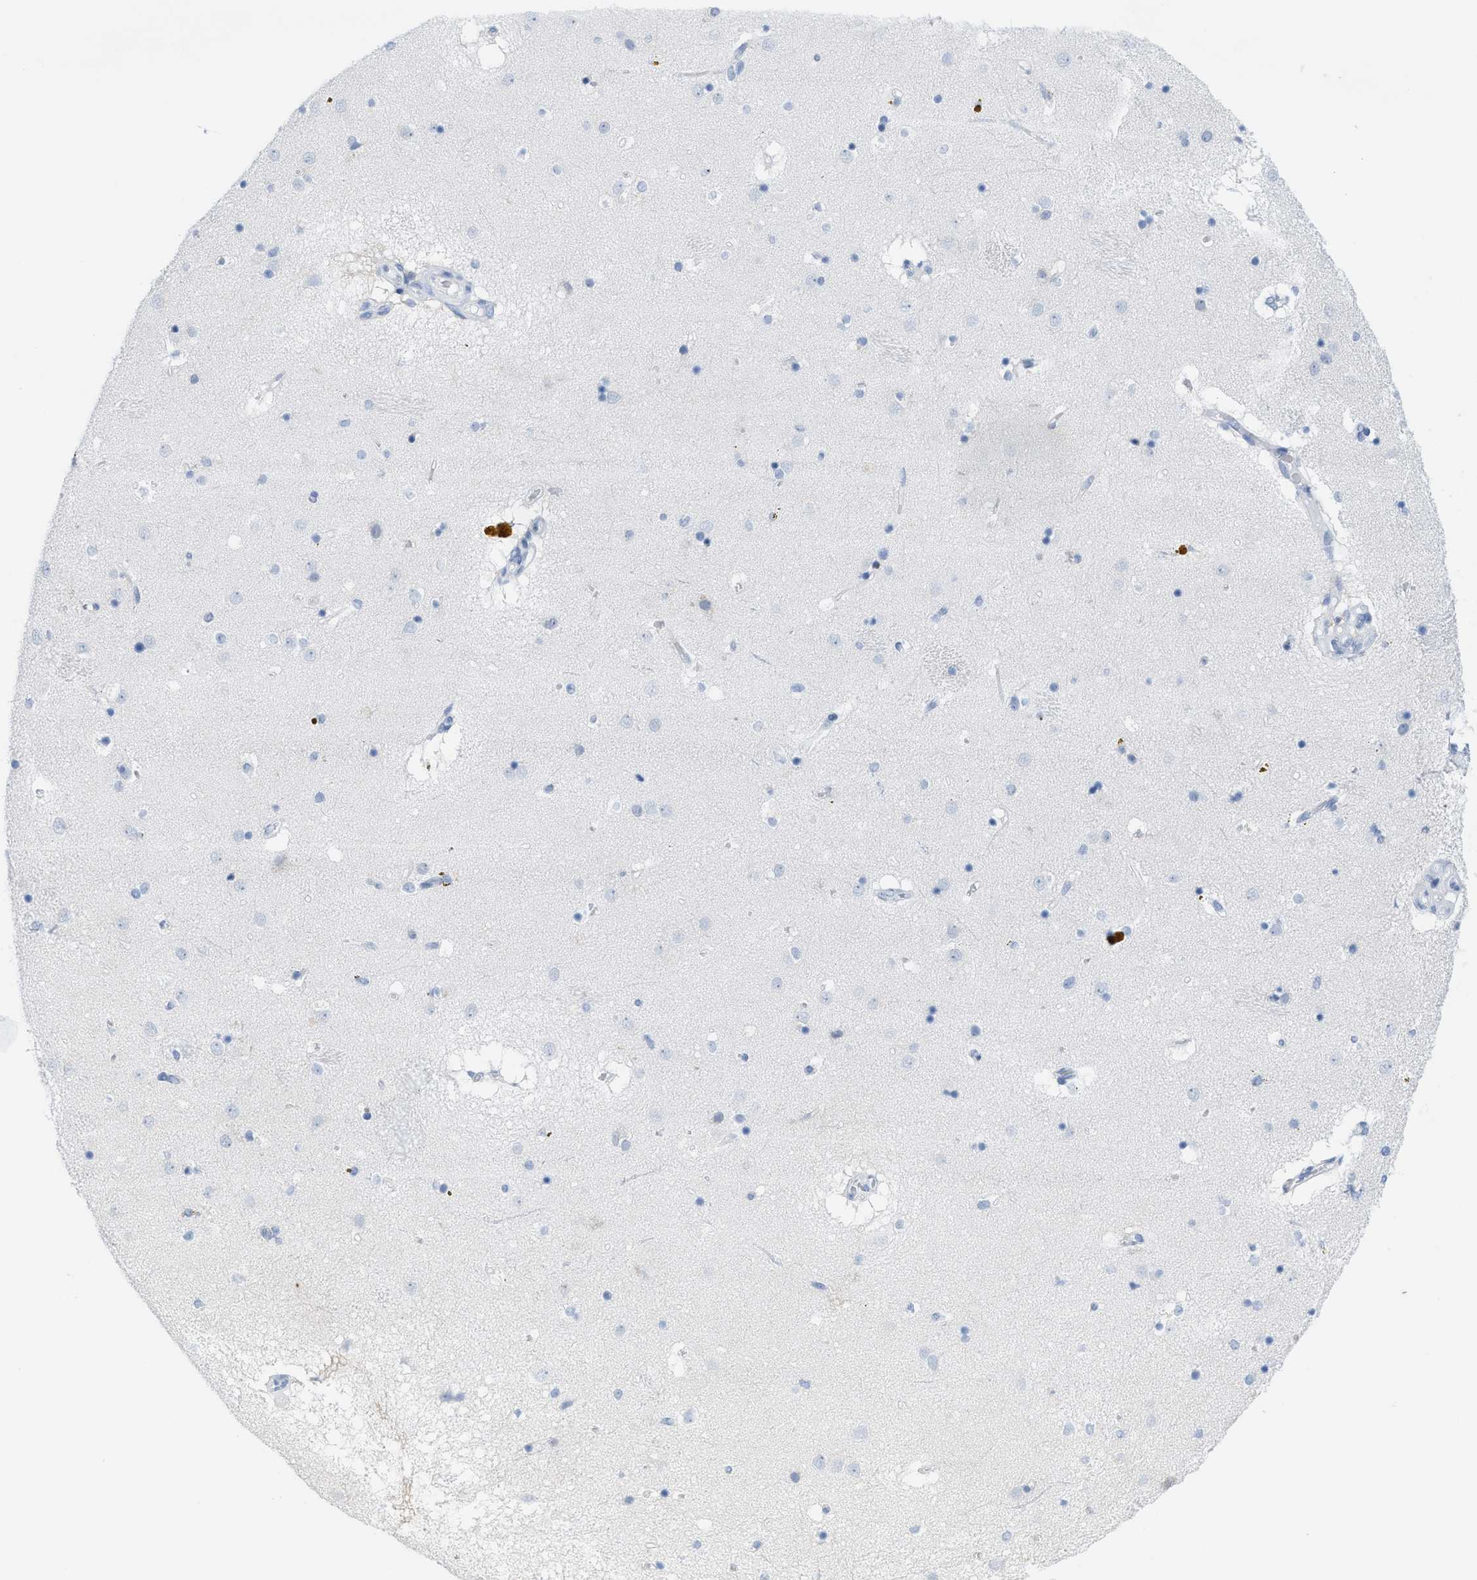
{"staining": {"intensity": "negative", "quantity": "none", "location": "none"}, "tissue": "caudate", "cell_type": "Glial cells", "image_type": "normal", "snomed": [{"axis": "morphology", "description": "Normal tissue, NOS"}, {"axis": "topography", "description": "Lateral ventricle wall"}], "caption": "A high-resolution micrograph shows immunohistochemistry staining of unremarkable caudate, which demonstrates no significant staining in glial cells.", "gene": "KIFC3", "patient": {"sex": "male", "age": 70}}